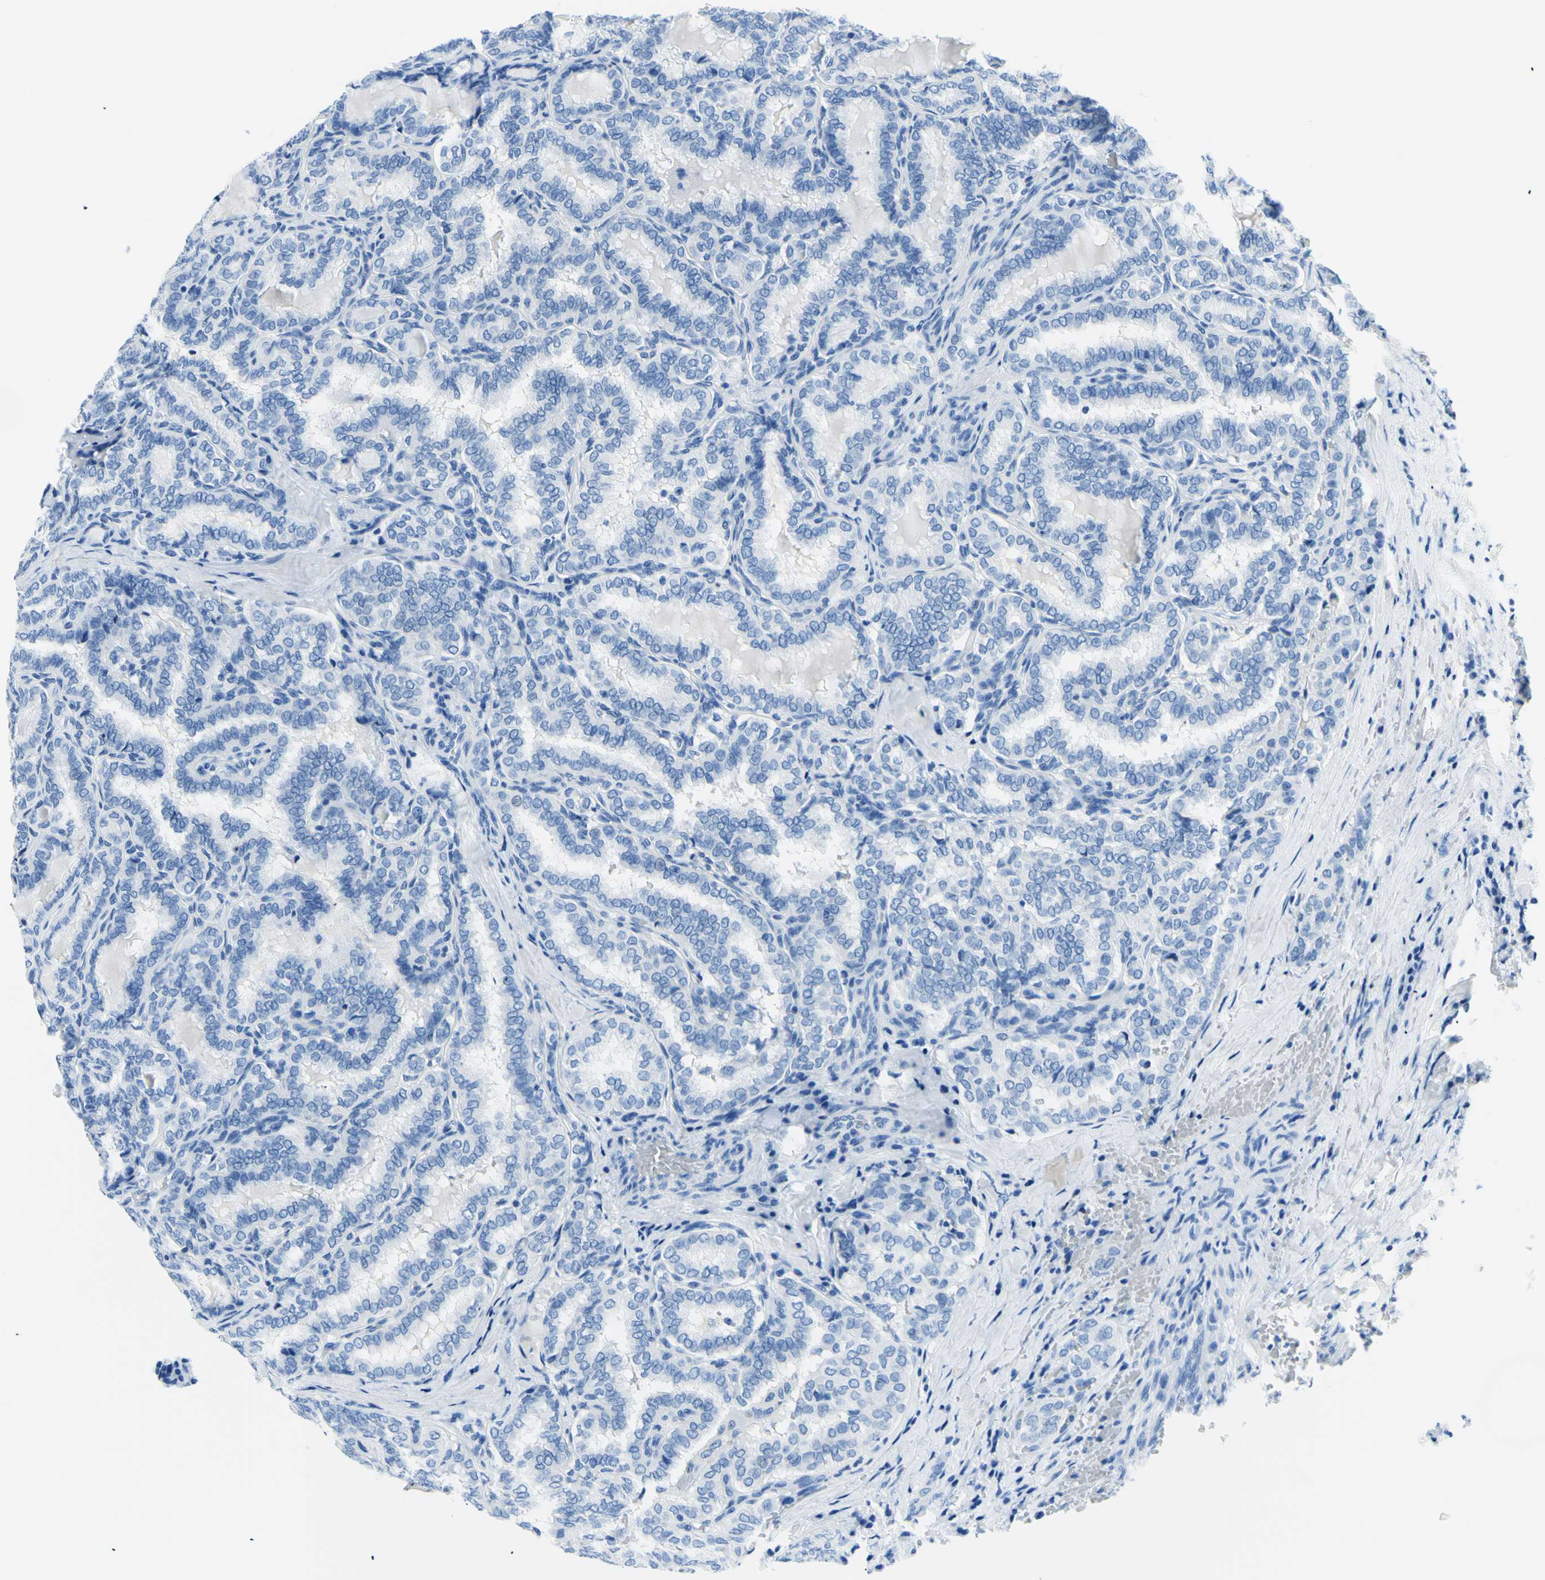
{"staining": {"intensity": "negative", "quantity": "none", "location": "none"}, "tissue": "thyroid cancer", "cell_type": "Tumor cells", "image_type": "cancer", "snomed": [{"axis": "morphology", "description": "Normal tissue, NOS"}, {"axis": "morphology", "description": "Papillary adenocarcinoma, NOS"}, {"axis": "topography", "description": "Thyroid gland"}], "caption": "The immunohistochemistry (IHC) image has no significant positivity in tumor cells of thyroid cancer tissue.", "gene": "MYH2", "patient": {"sex": "female", "age": 30}}